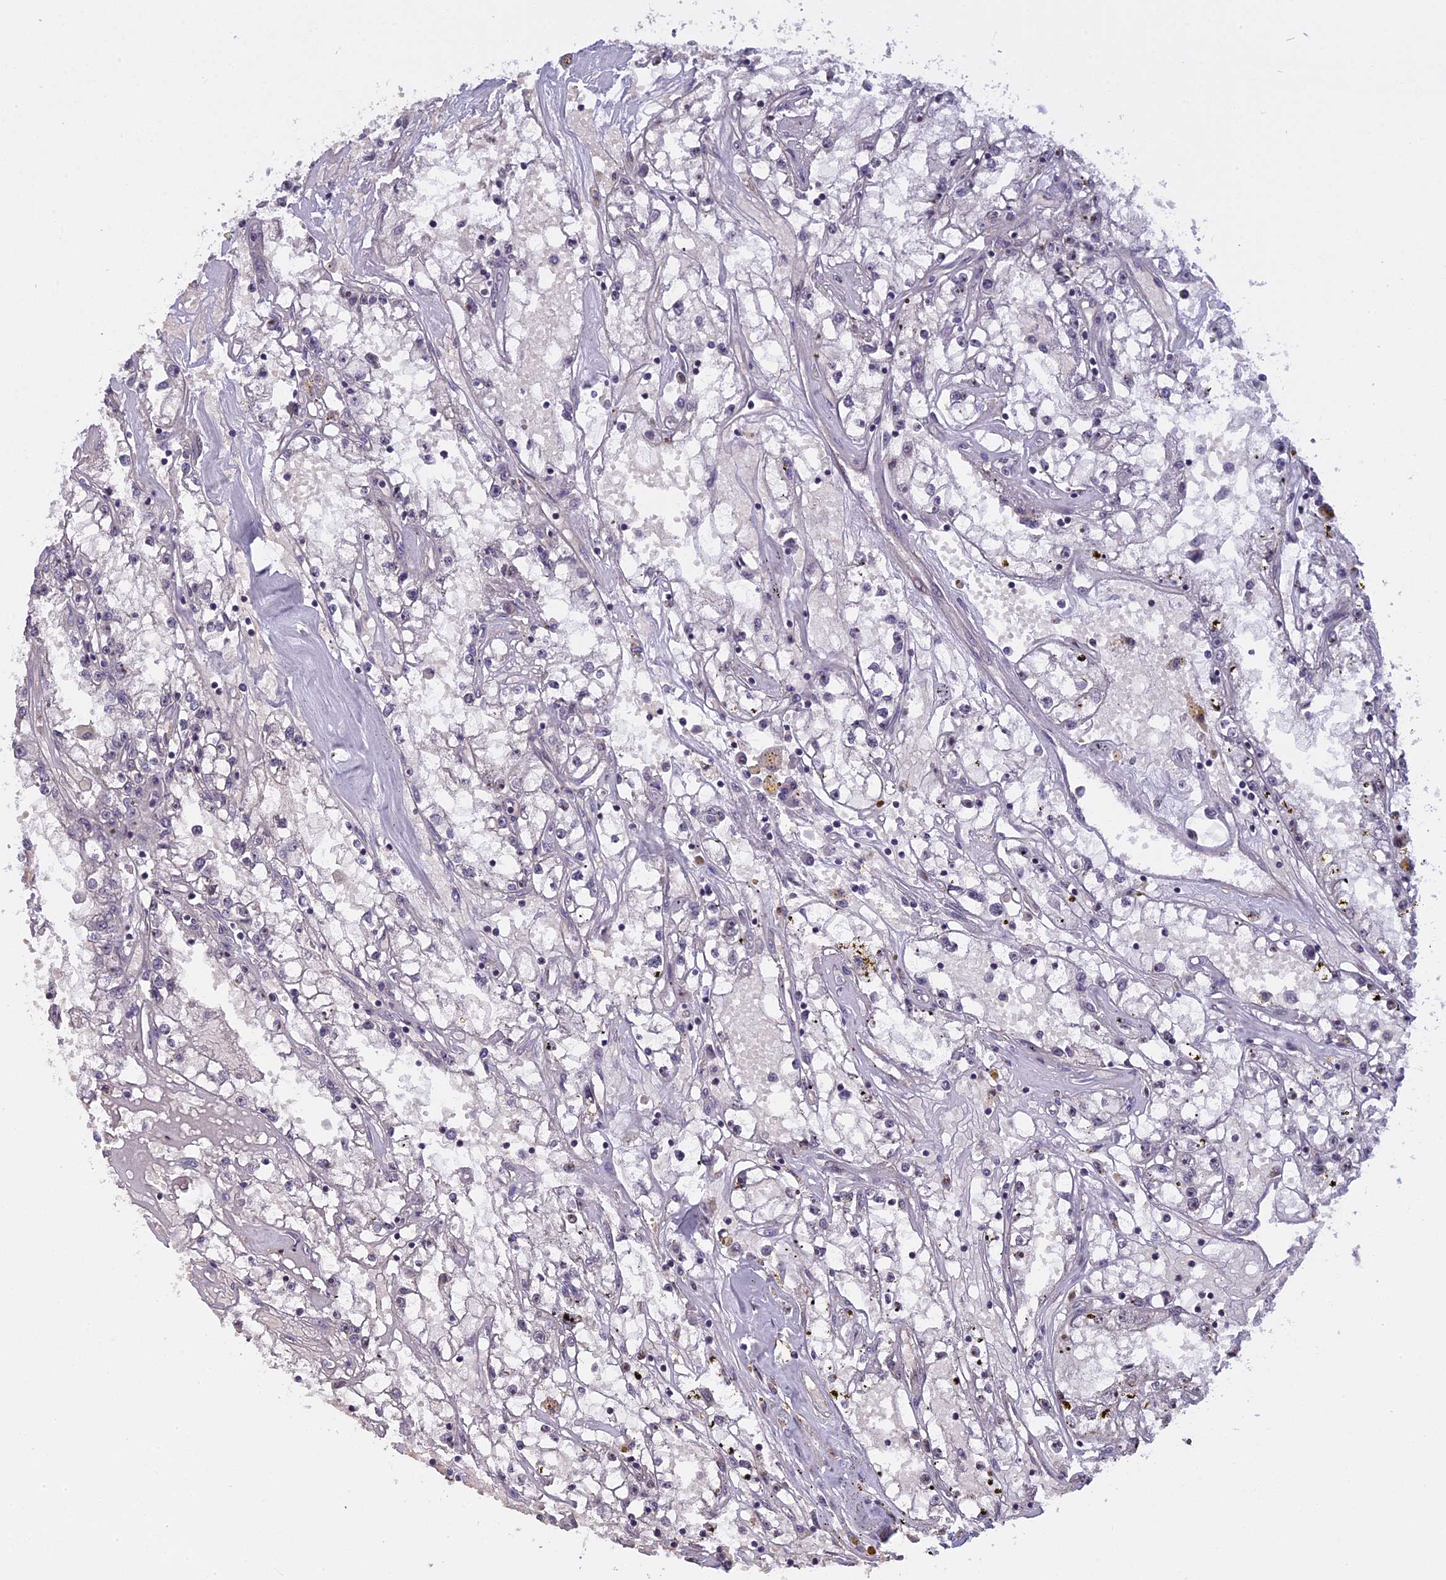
{"staining": {"intensity": "negative", "quantity": "none", "location": "none"}, "tissue": "renal cancer", "cell_type": "Tumor cells", "image_type": "cancer", "snomed": [{"axis": "morphology", "description": "Adenocarcinoma, NOS"}, {"axis": "topography", "description": "Kidney"}], "caption": "This is an immunohistochemistry image of renal cancer (adenocarcinoma). There is no expression in tumor cells.", "gene": "MGA", "patient": {"sex": "male", "age": 56}}